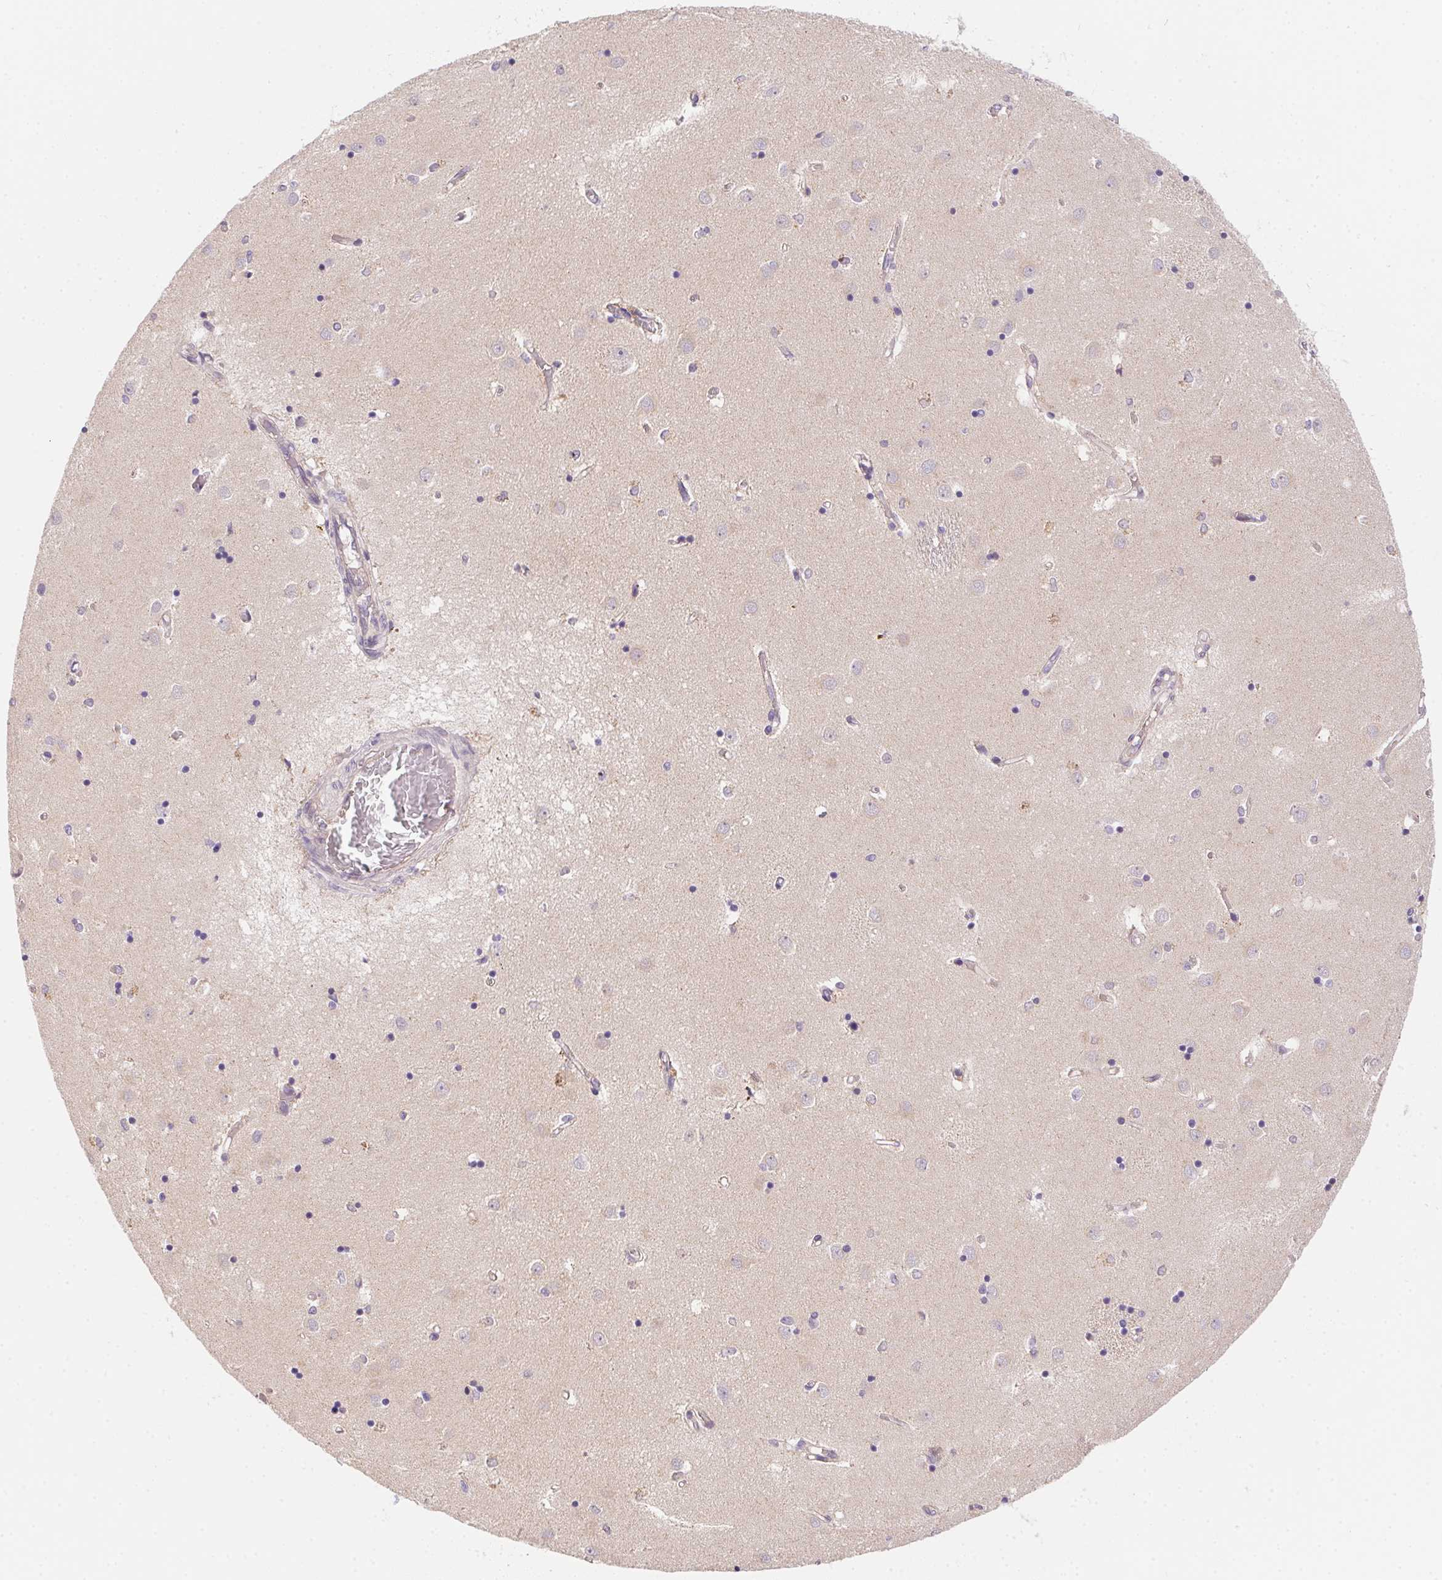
{"staining": {"intensity": "negative", "quantity": "none", "location": "none"}, "tissue": "caudate", "cell_type": "Glial cells", "image_type": "normal", "snomed": [{"axis": "morphology", "description": "Normal tissue, NOS"}, {"axis": "topography", "description": "Lateral ventricle wall"}], "caption": "Immunohistochemistry (IHC) histopathology image of normal caudate: caudate stained with DAB (3,3'-diaminobenzidine) shows no significant protein positivity in glial cells. (DAB (3,3'-diaminobenzidine) immunohistochemistry (IHC), high magnification).", "gene": "PRKAA1", "patient": {"sex": "male", "age": 54}}